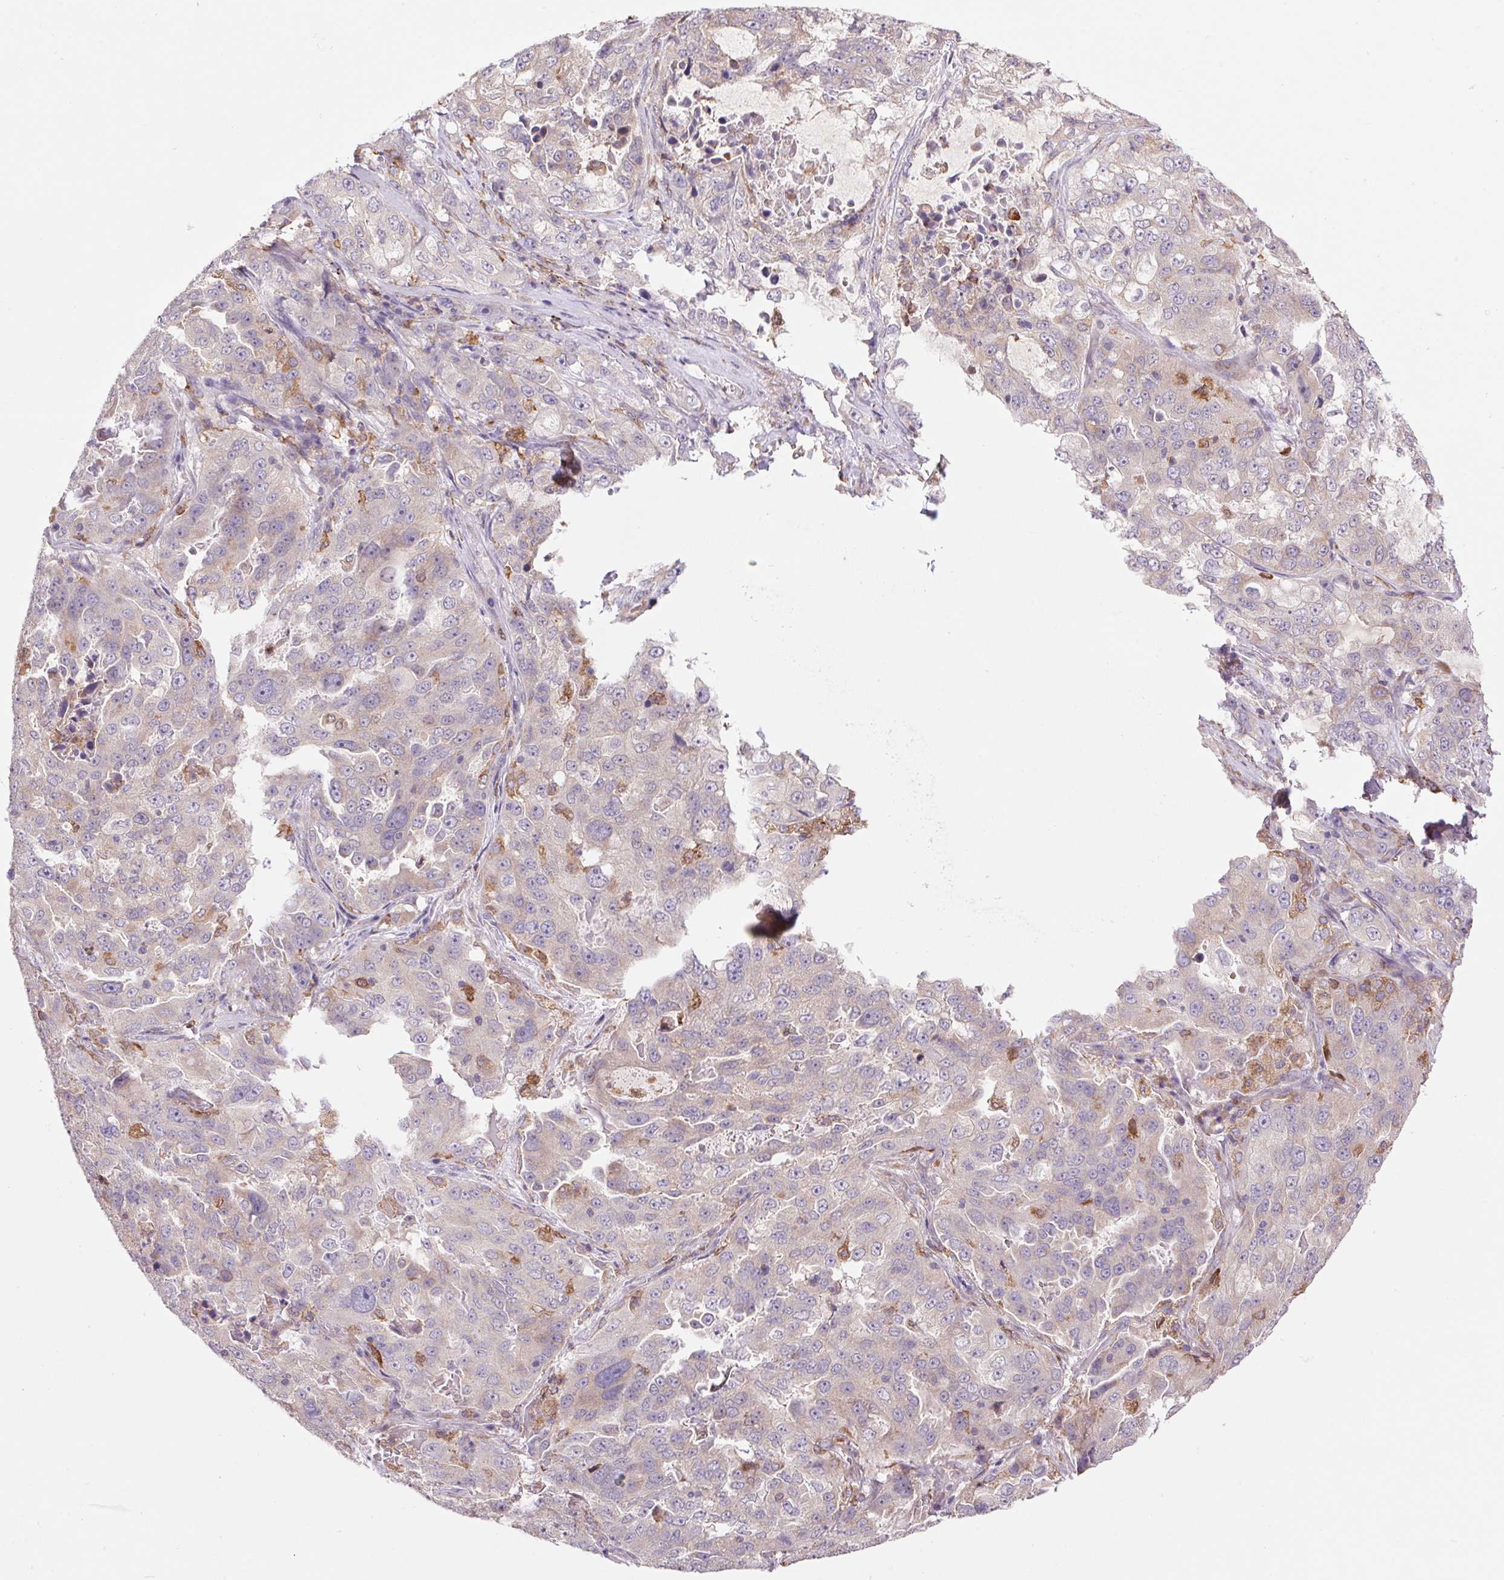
{"staining": {"intensity": "negative", "quantity": "none", "location": "none"}, "tissue": "lung cancer", "cell_type": "Tumor cells", "image_type": "cancer", "snomed": [{"axis": "morphology", "description": "Adenocarcinoma, NOS"}, {"axis": "topography", "description": "Lung"}], "caption": "The IHC histopathology image has no significant staining in tumor cells of lung cancer (adenocarcinoma) tissue. (DAB (3,3'-diaminobenzidine) IHC, high magnification).", "gene": "KLHL20", "patient": {"sex": "female", "age": 61}}